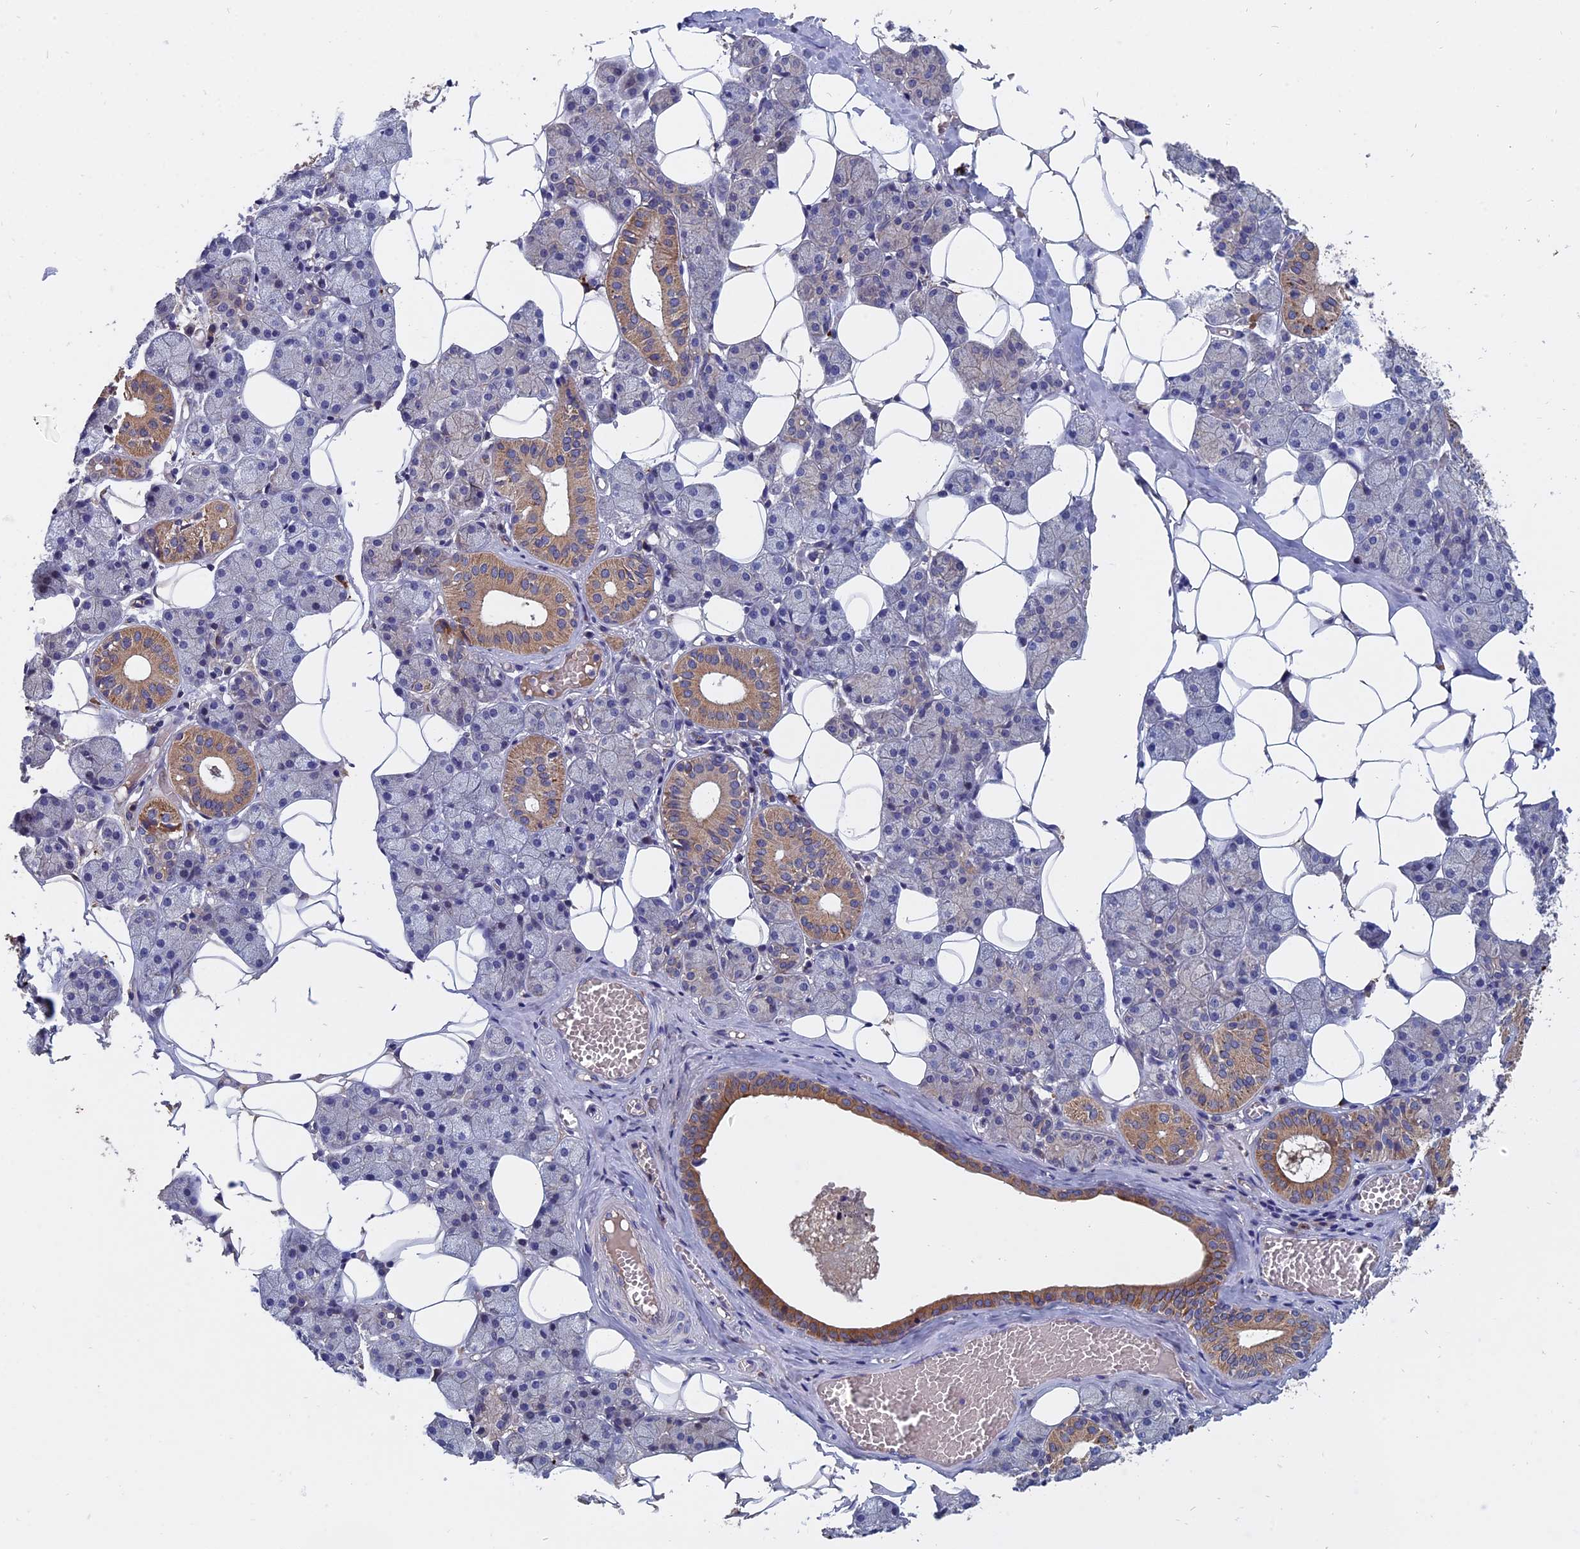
{"staining": {"intensity": "moderate", "quantity": "<25%", "location": "cytoplasmic/membranous"}, "tissue": "salivary gland", "cell_type": "Glandular cells", "image_type": "normal", "snomed": [{"axis": "morphology", "description": "Normal tissue, NOS"}, {"axis": "topography", "description": "Salivary gland"}], "caption": "A high-resolution photomicrograph shows IHC staining of unremarkable salivary gland, which demonstrates moderate cytoplasmic/membranous staining in about <25% of glandular cells. The staining was performed using DAB, with brown indicating positive protein expression. Nuclei are stained blue with hematoxylin.", "gene": "SLC33A1", "patient": {"sex": "female", "age": 33}}